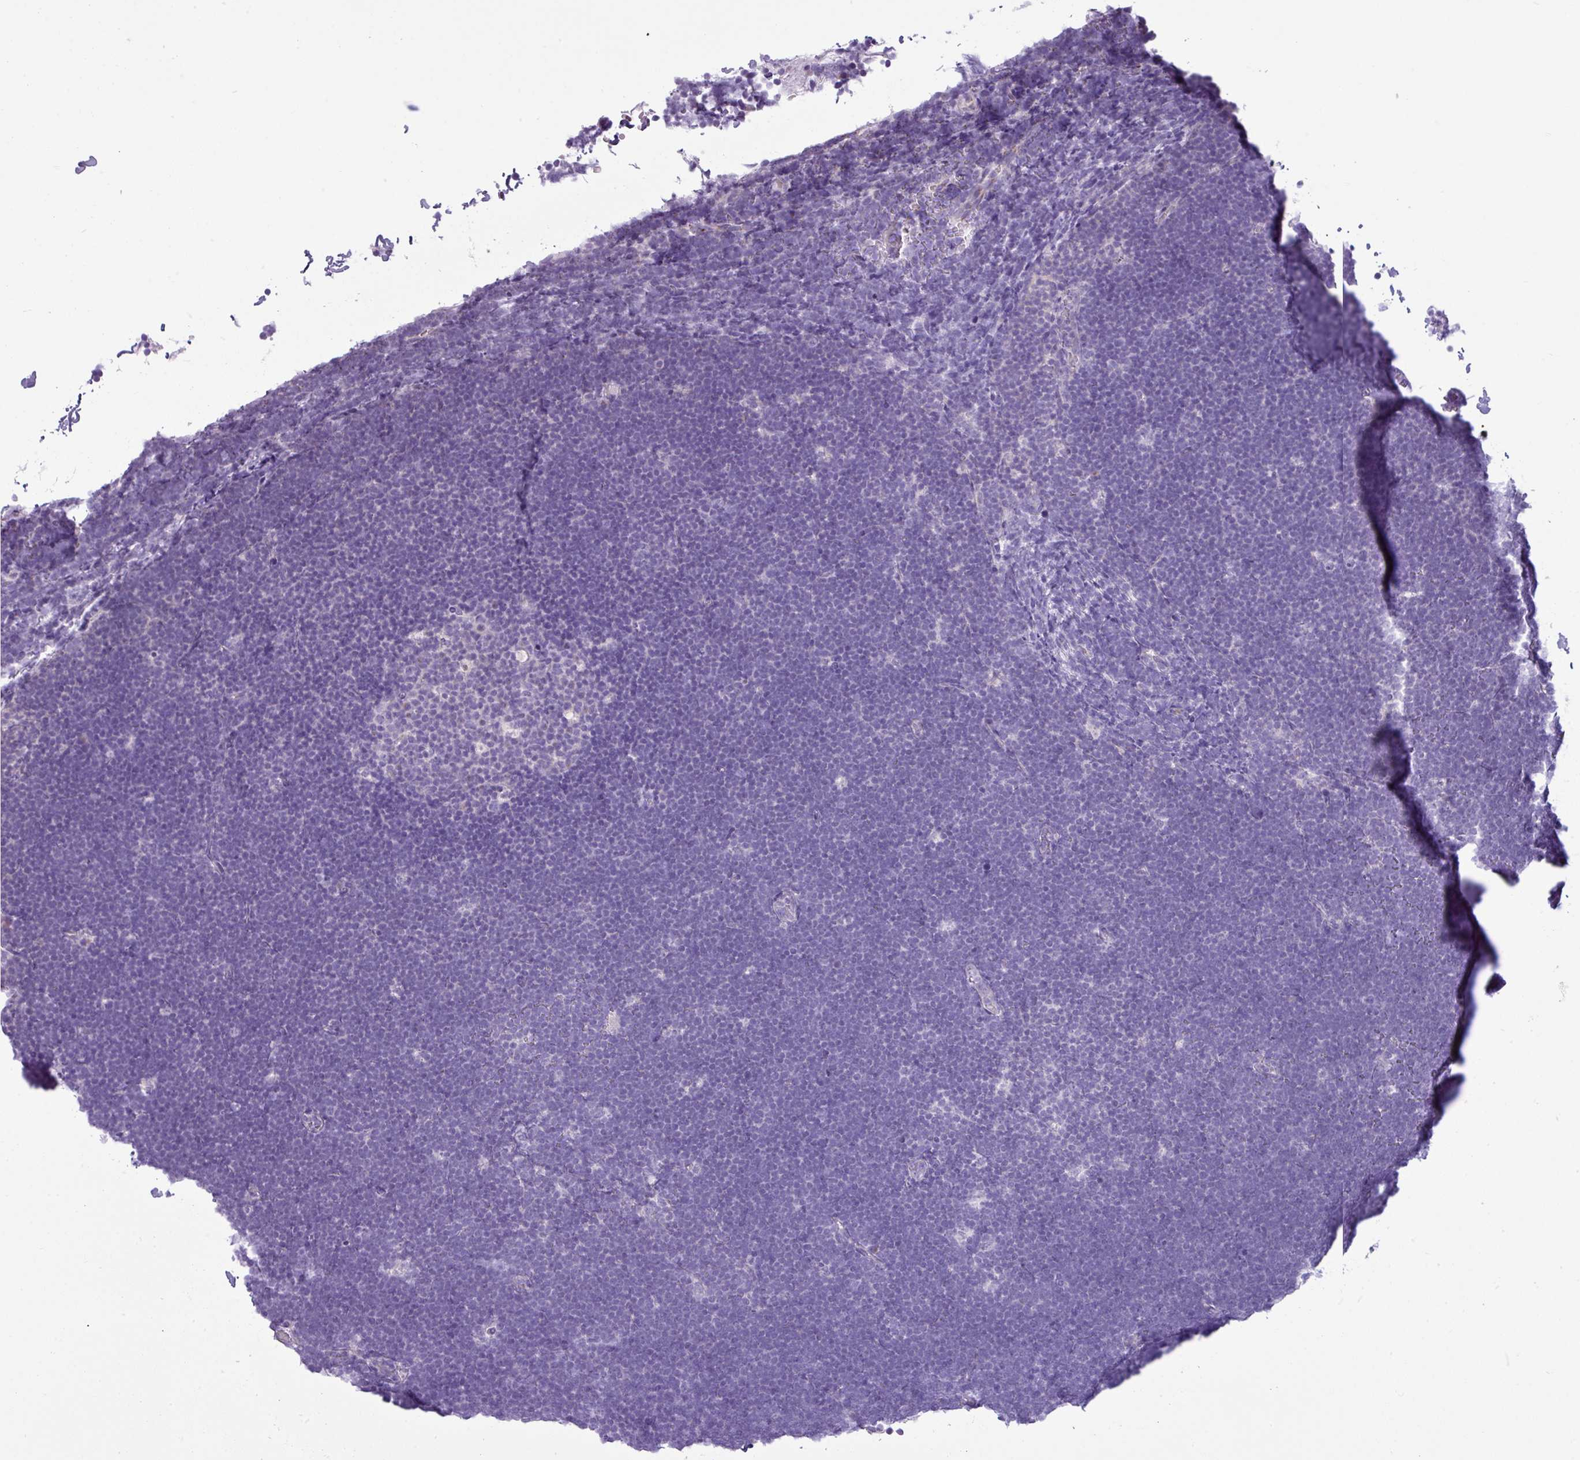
{"staining": {"intensity": "negative", "quantity": "none", "location": "none"}, "tissue": "lymphoma", "cell_type": "Tumor cells", "image_type": "cancer", "snomed": [{"axis": "morphology", "description": "Malignant lymphoma, non-Hodgkin's type, High grade"}, {"axis": "topography", "description": "Lymph node"}], "caption": "Immunohistochemistry (IHC) of malignant lymphoma, non-Hodgkin's type (high-grade) displays no staining in tumor cells. (DAB (3,3'-diaminobenzidine) immunohistochemistry (IHC) visualized using brightfield microscopy, high magnification).", "gene": "FAM43A", "patient": {"sex": "male", "age": 13}}